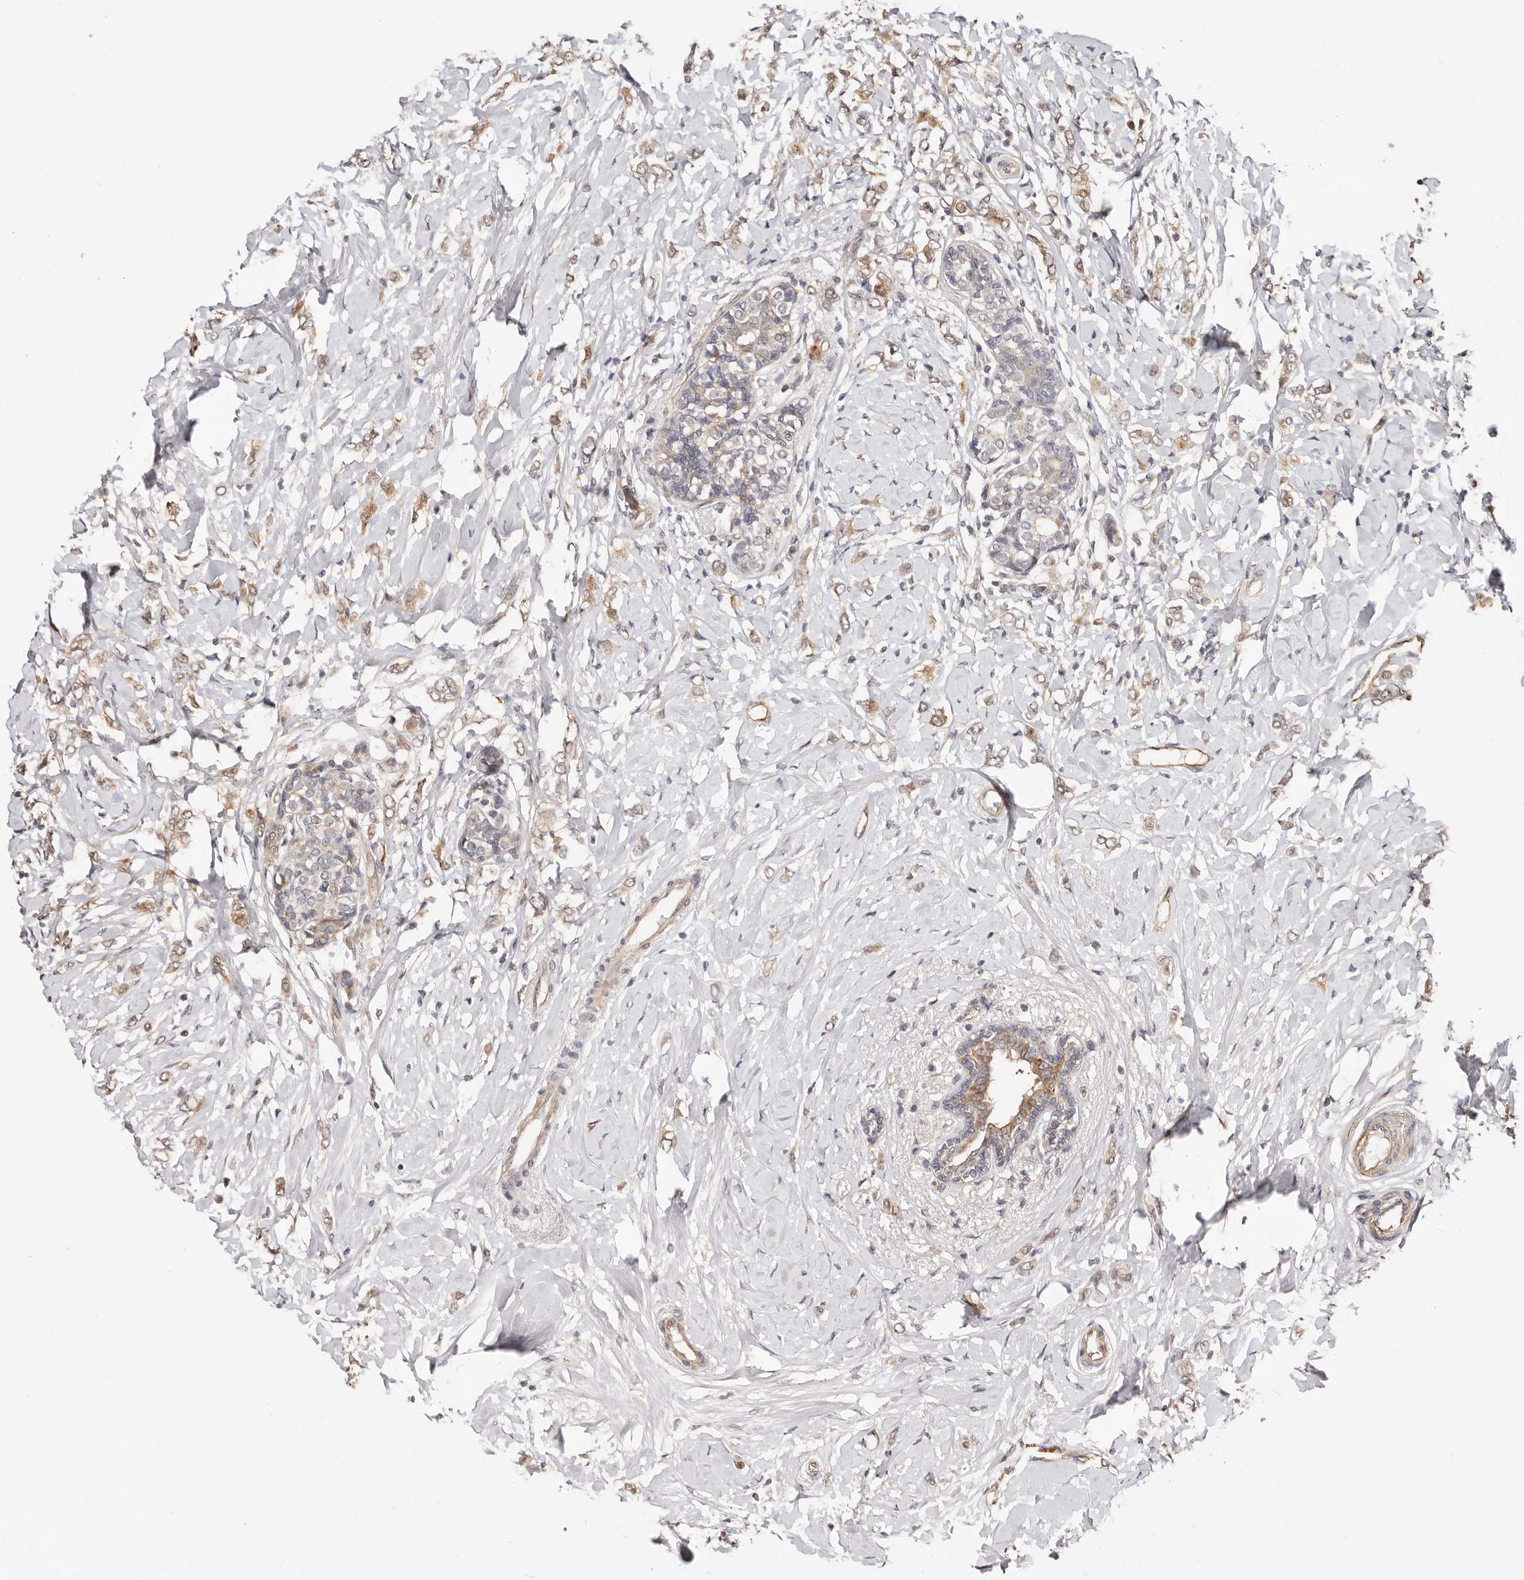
{"staining": {"intensity": "weak", "quantity": ">75%", "location": "cytoplasmic/membranous"}, "tissue": "breast cancer", "cell_type": "Tumor cells", "image_type": "cancer", "snomed": [{"axis": "morphology", "description": "Normal tissue, NOS"}, {"axis": "morphology", "description": "Lobular carcinoma"}, {"axis": "topography", "description": "Breast"}], "caption": "A micrograph showing weak cytoplasmic/membranous expression in about >75% of tumor cells in breast cancer, as visualized by brown immunohistochemical staining.", "gene": "TRIP13", "patient": {"sex": "female", "age": 47}}